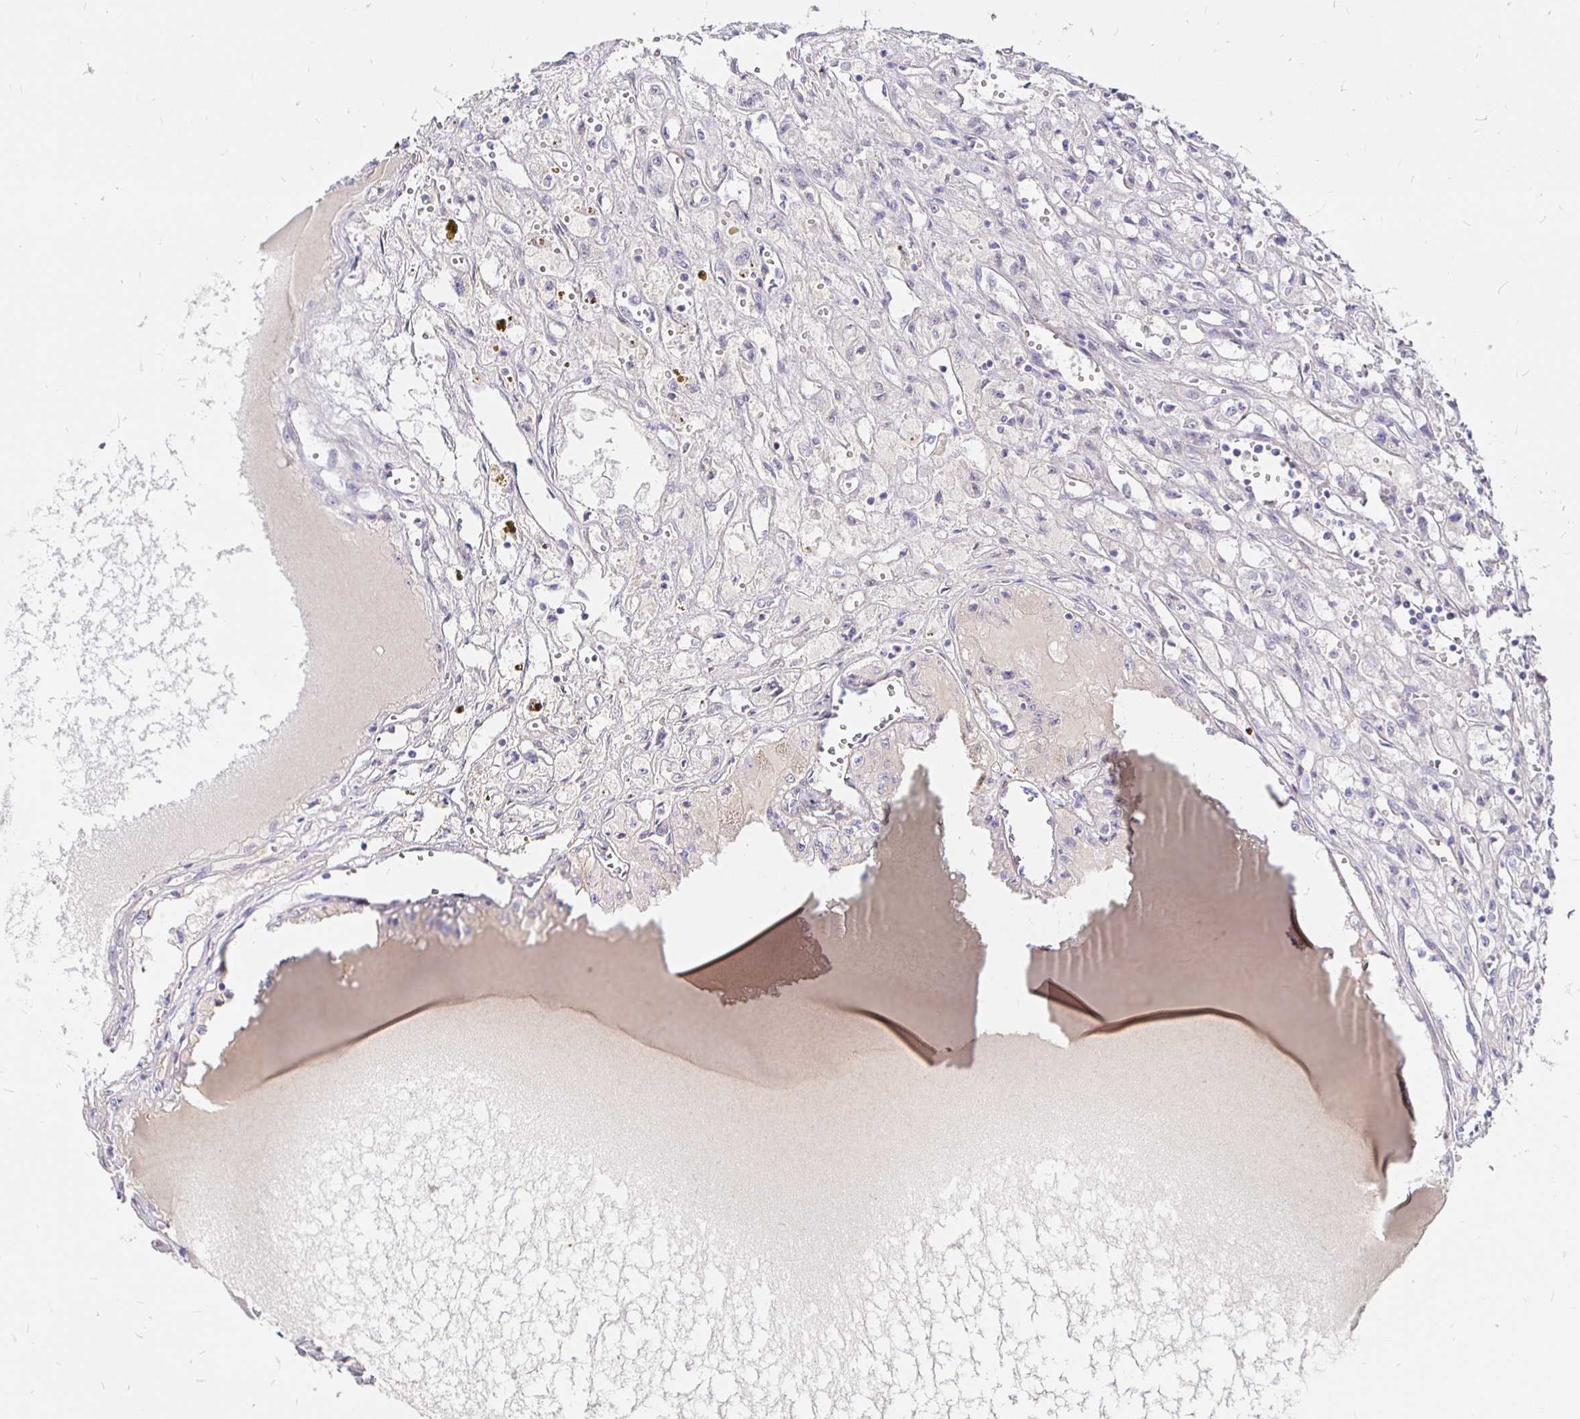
{"staining": {"intensity": "negative", "quantity": "none", "location": "none"}, "tissue": "renal cancer", "cell_type": "Tumor cells", "image_type": "cancer", "snomed": [{"axis": "morphology", "description": "Adenocarcinoma, NOS"}, {"axis": "topography", "description": "Kidney"}], "caption": "Tumor cells are negative for brown protein staining in renal cancer (adenocarcinoma).", "gene": "PALM2AKAP2", "patient": {"sex": "male", "age": 56}}